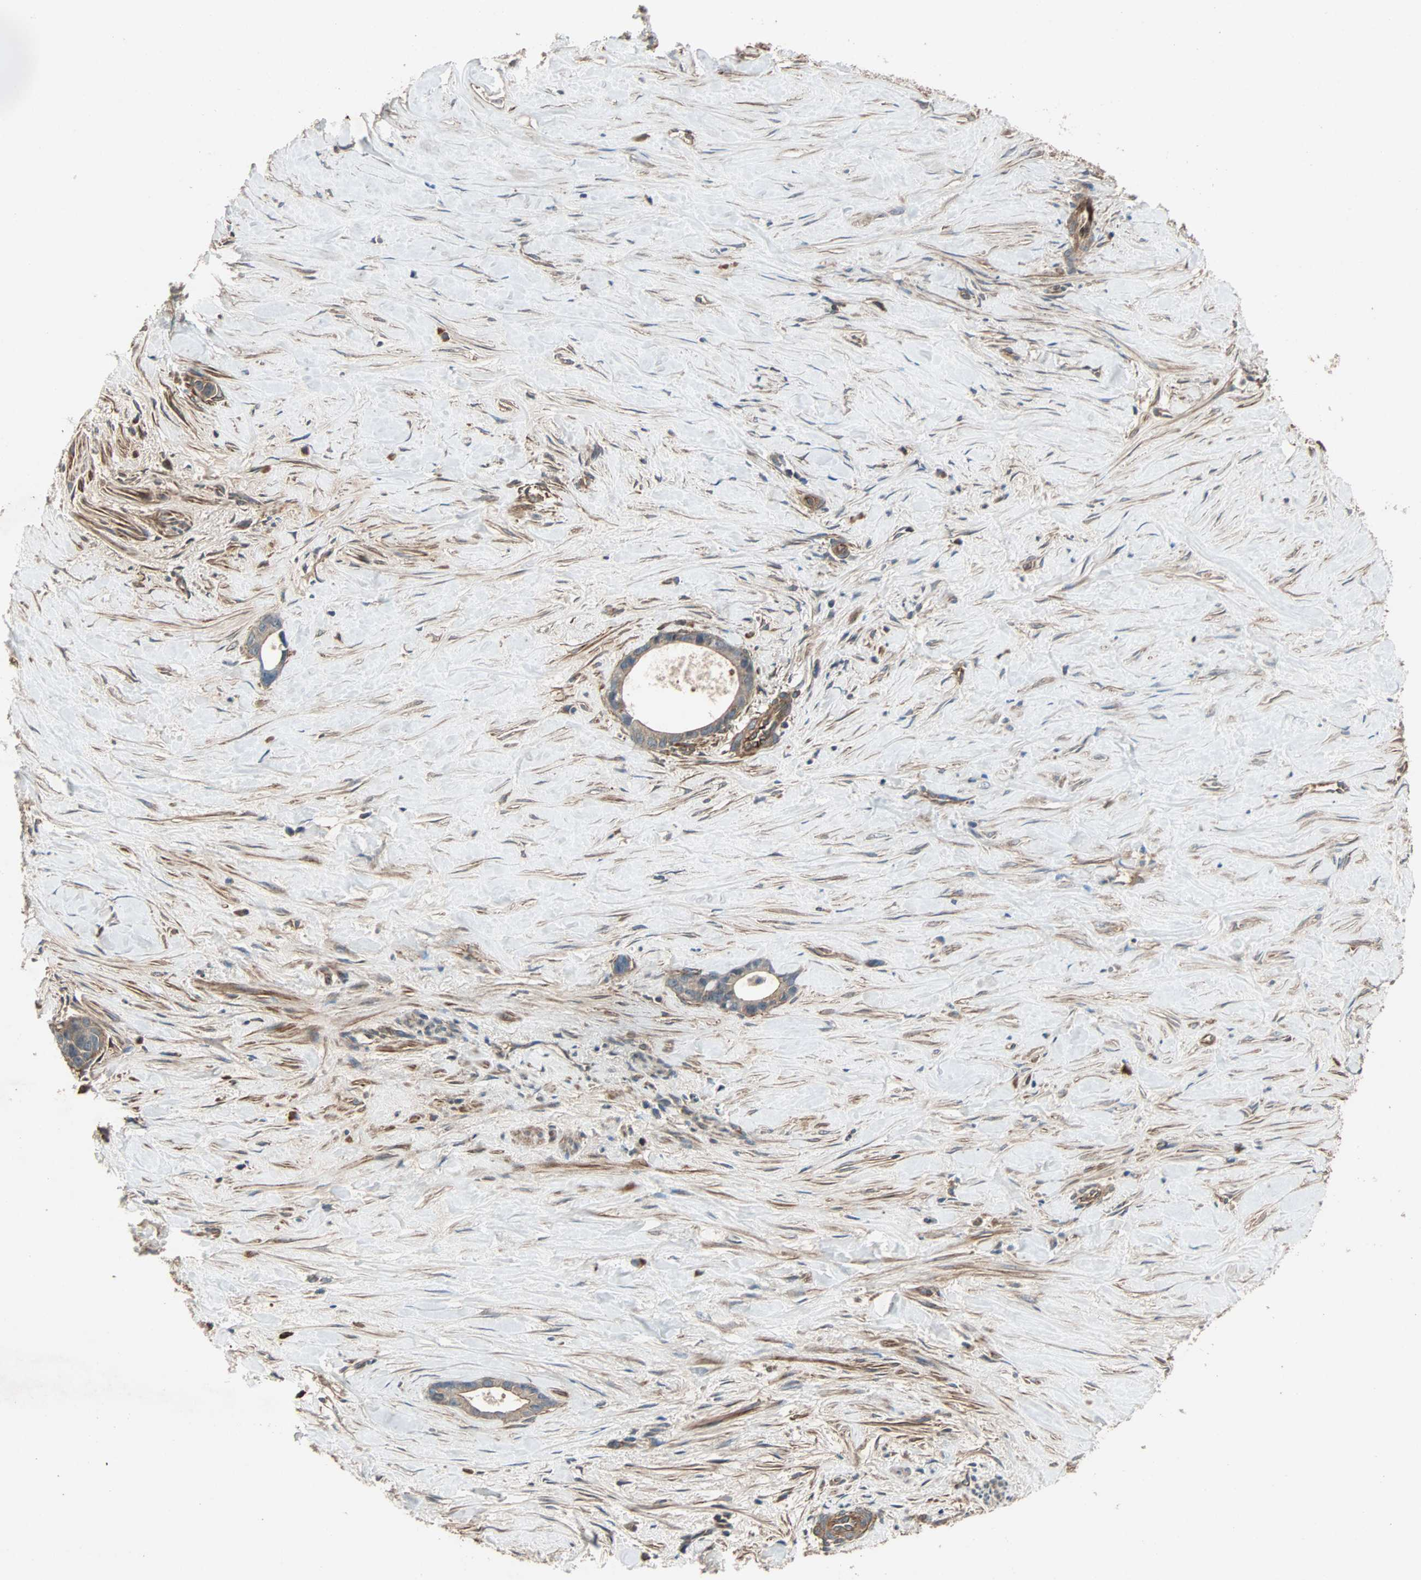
{"staining": {"intensity": "weak", "quantity": ">75%", "location": "cytoplasmic/membranous"}, "tissue": "liver cancer", "cell_type": "Tumor cells", "image_type": "cancer", "snomed": [{"axis": "morphology", "description": "Cholangiocarcinoma"}, {"axis": "topography", "description": "Liver"}], "caption": "A brown stain highlights weak cytoplasmic/membranous staining of a protein in liver cancer (cholangiocarcinoma) tumor cells. (DAB (3,3'-diaminobenzidine) IHC with brightfield microscopy, high magnification).", "gene": "GCK", "patient": {"sex": "female", "age": 55}}